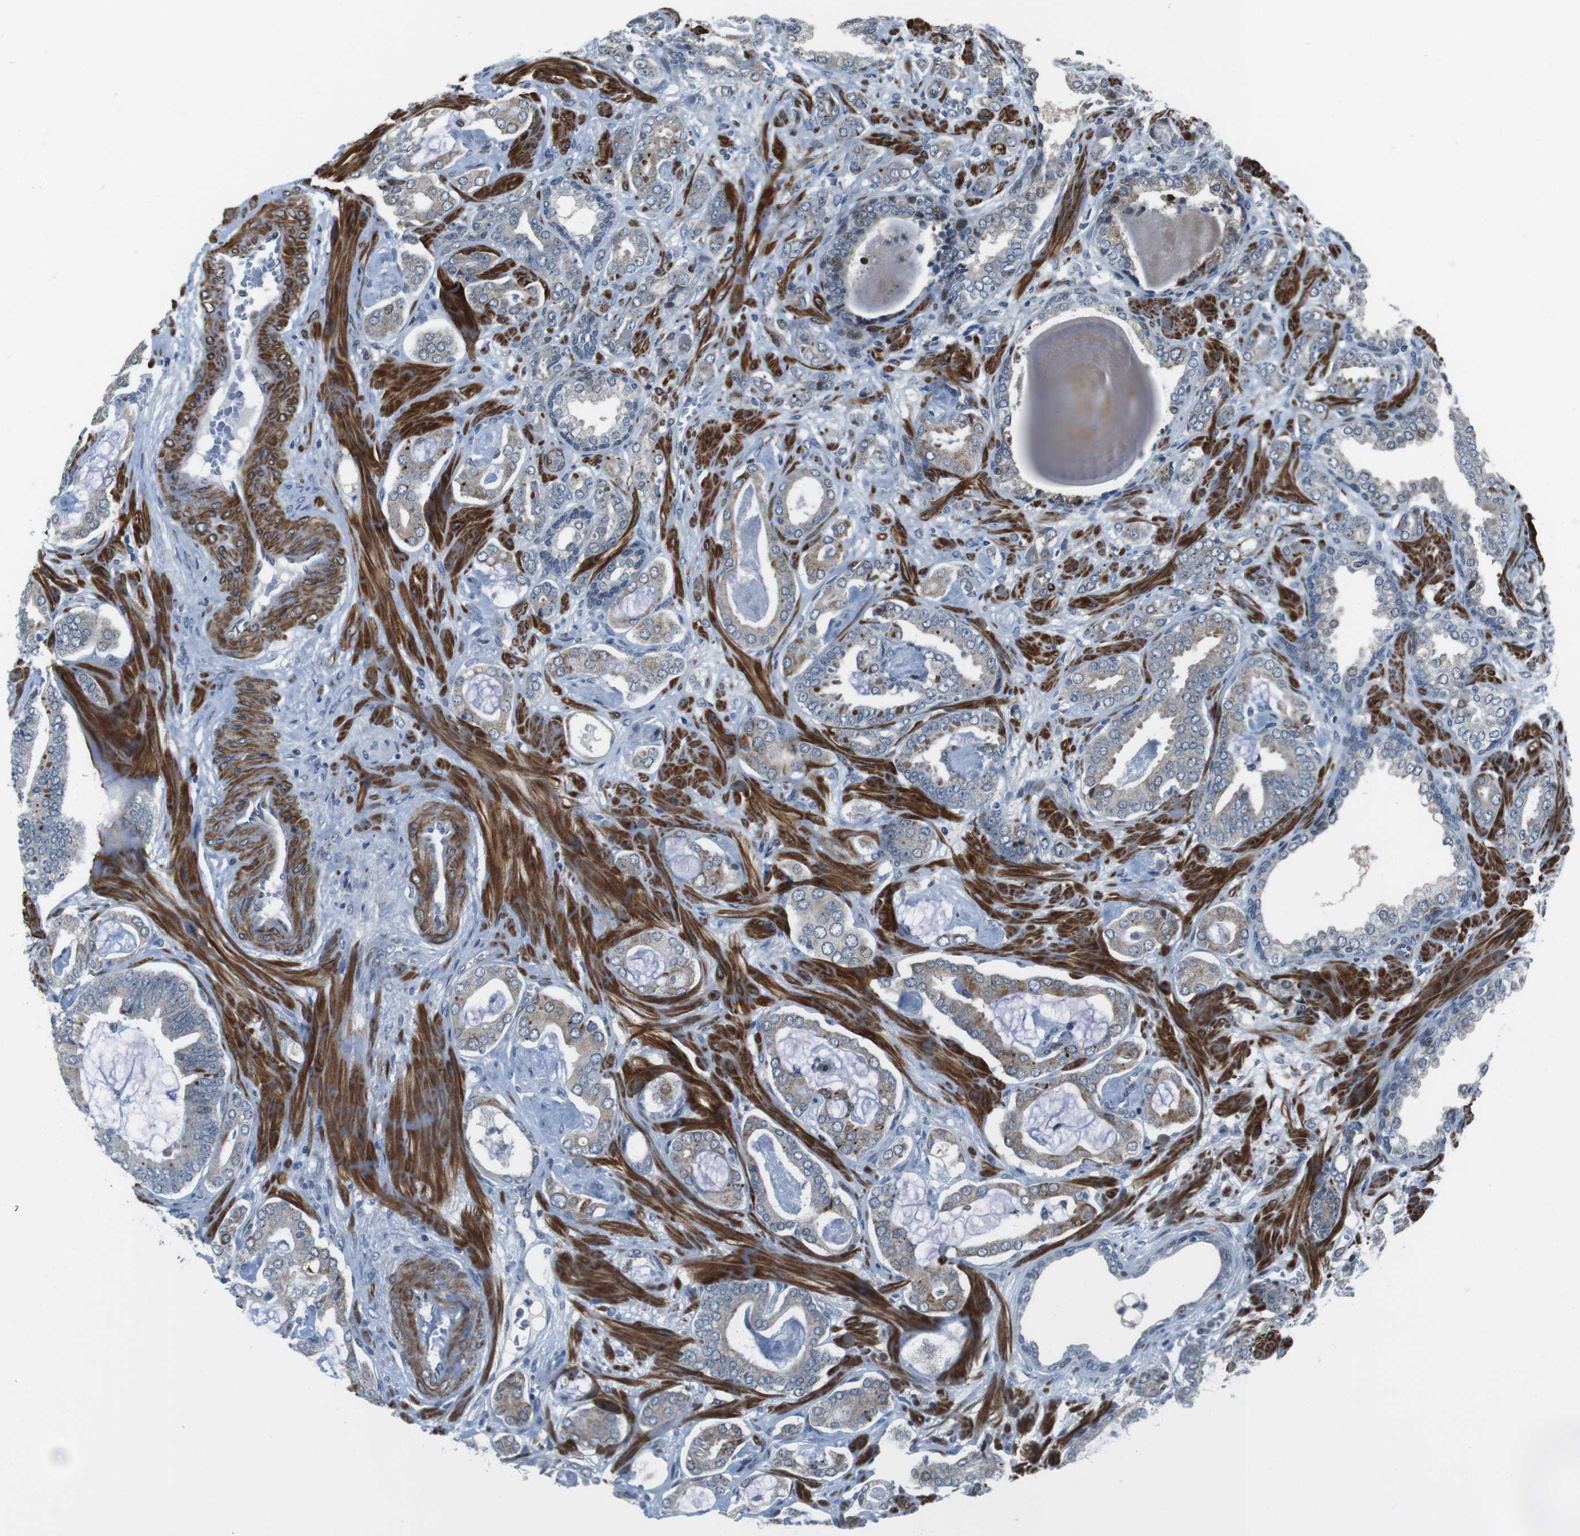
{"staining": {"intensity": "negative", "quantity": "none", "location": "none"}, "tissue": "prostate cancer", "cell_type": "Tumor cells", "image_type": "cancer", "snomed": [{"axis": "morphology", "description": "Adenocarcinoma, Low grade"}, {"axis": "topography", "description": "Prostate"}], "caption": "Protein analysis of prostate cancer displays no significant expression in tumor cells. Nuclei are stained in blue.", "gene": "PBRM1", "patient": {"sex": "male", "age": 53}}